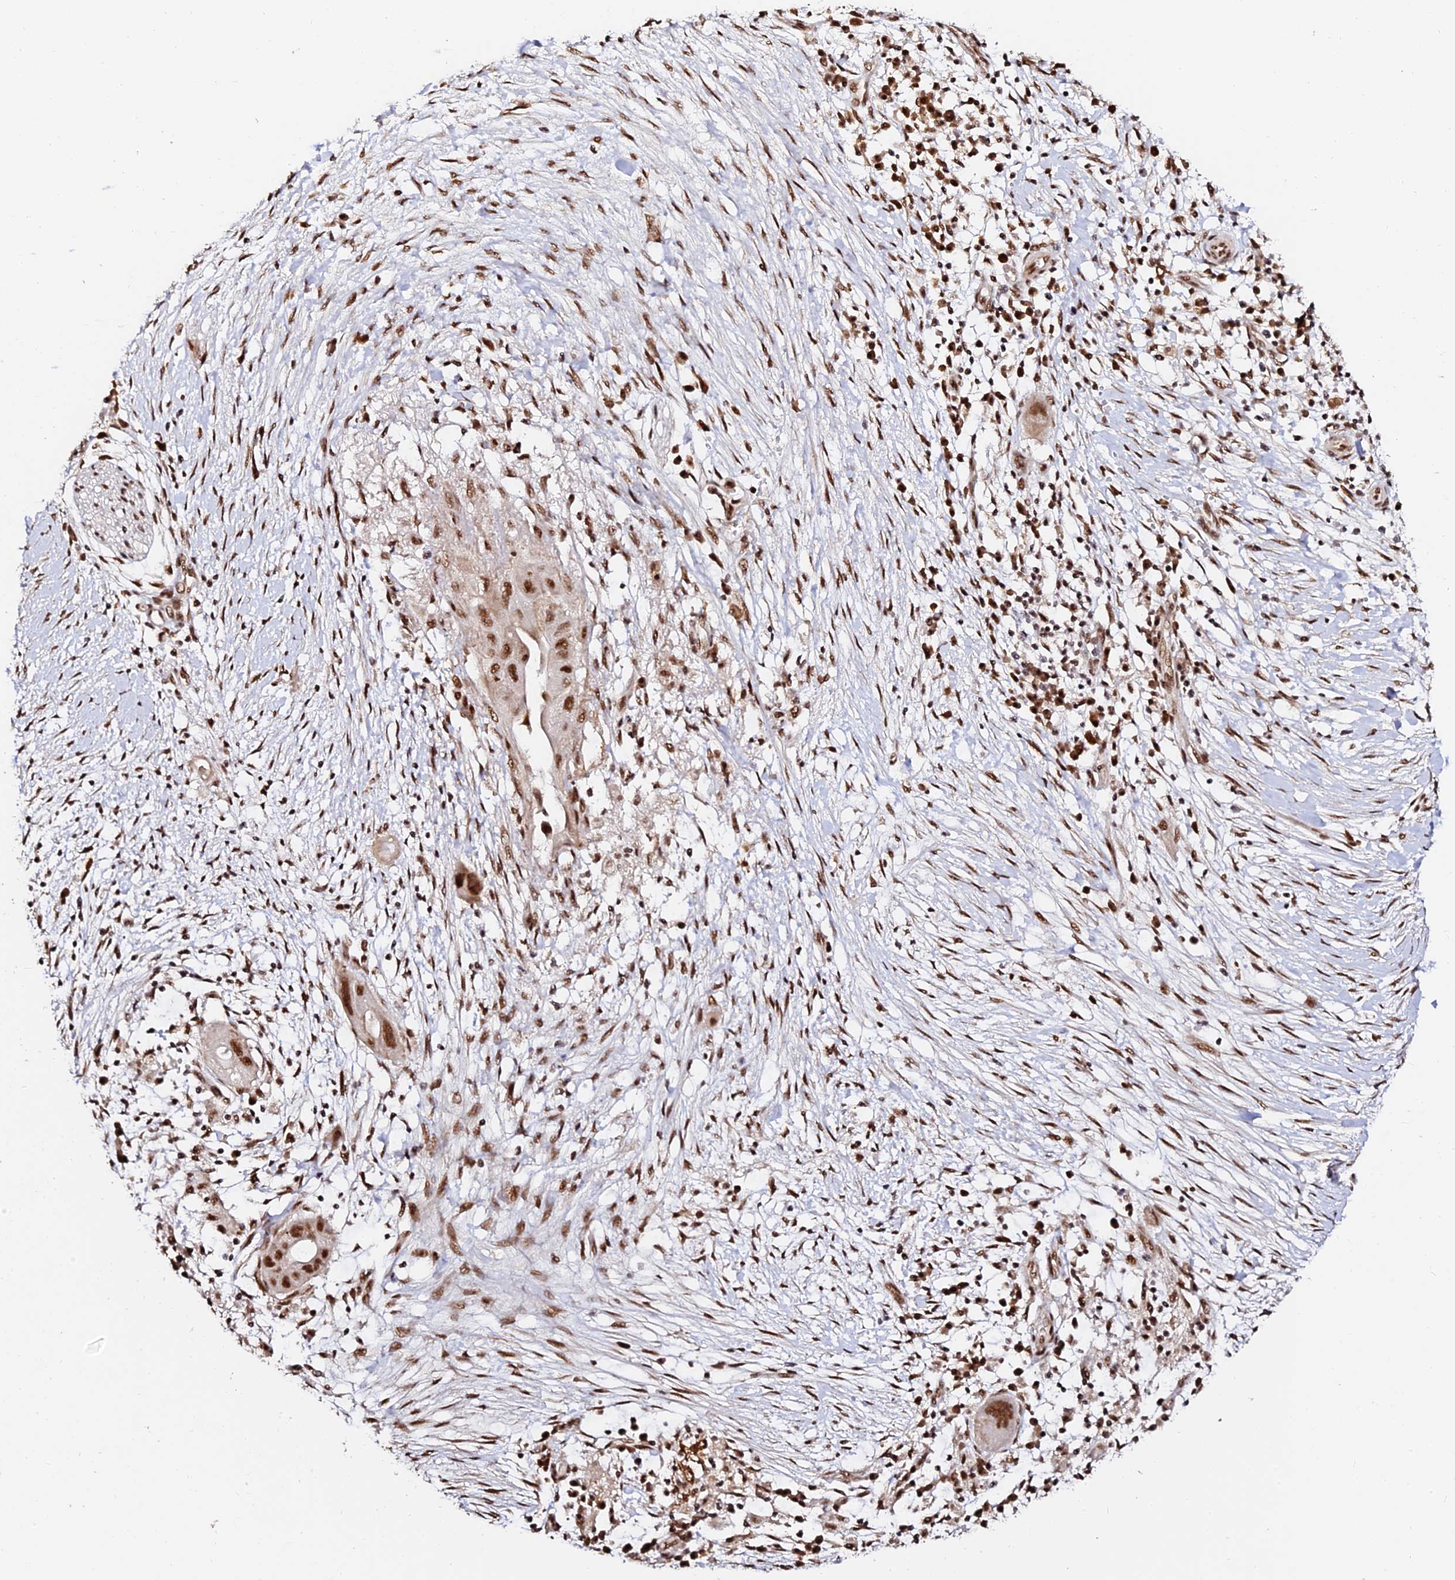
{"staining": {"intensity": "strong", "quantity": ">75%", "location": "nuclear"}, "tissue": "pancreatic cancer", "cell_type": "Tumor cells", "image_type": "cancer", "snomed": [{"axis": "morphology", "description": "Adenocarcinoma, NOS"}, {"axis": "topography", "description": "Pancreas"}], "caption": "A photomicrograph showing strong nuclear positivity in approximately >75% of tumor cells in pancreatic cancer (adenocarcinoma), as visualized by brown immunohistochemical staining.", "gene": "MCRS1", "patient": {"sex": "male", "age": 68}}